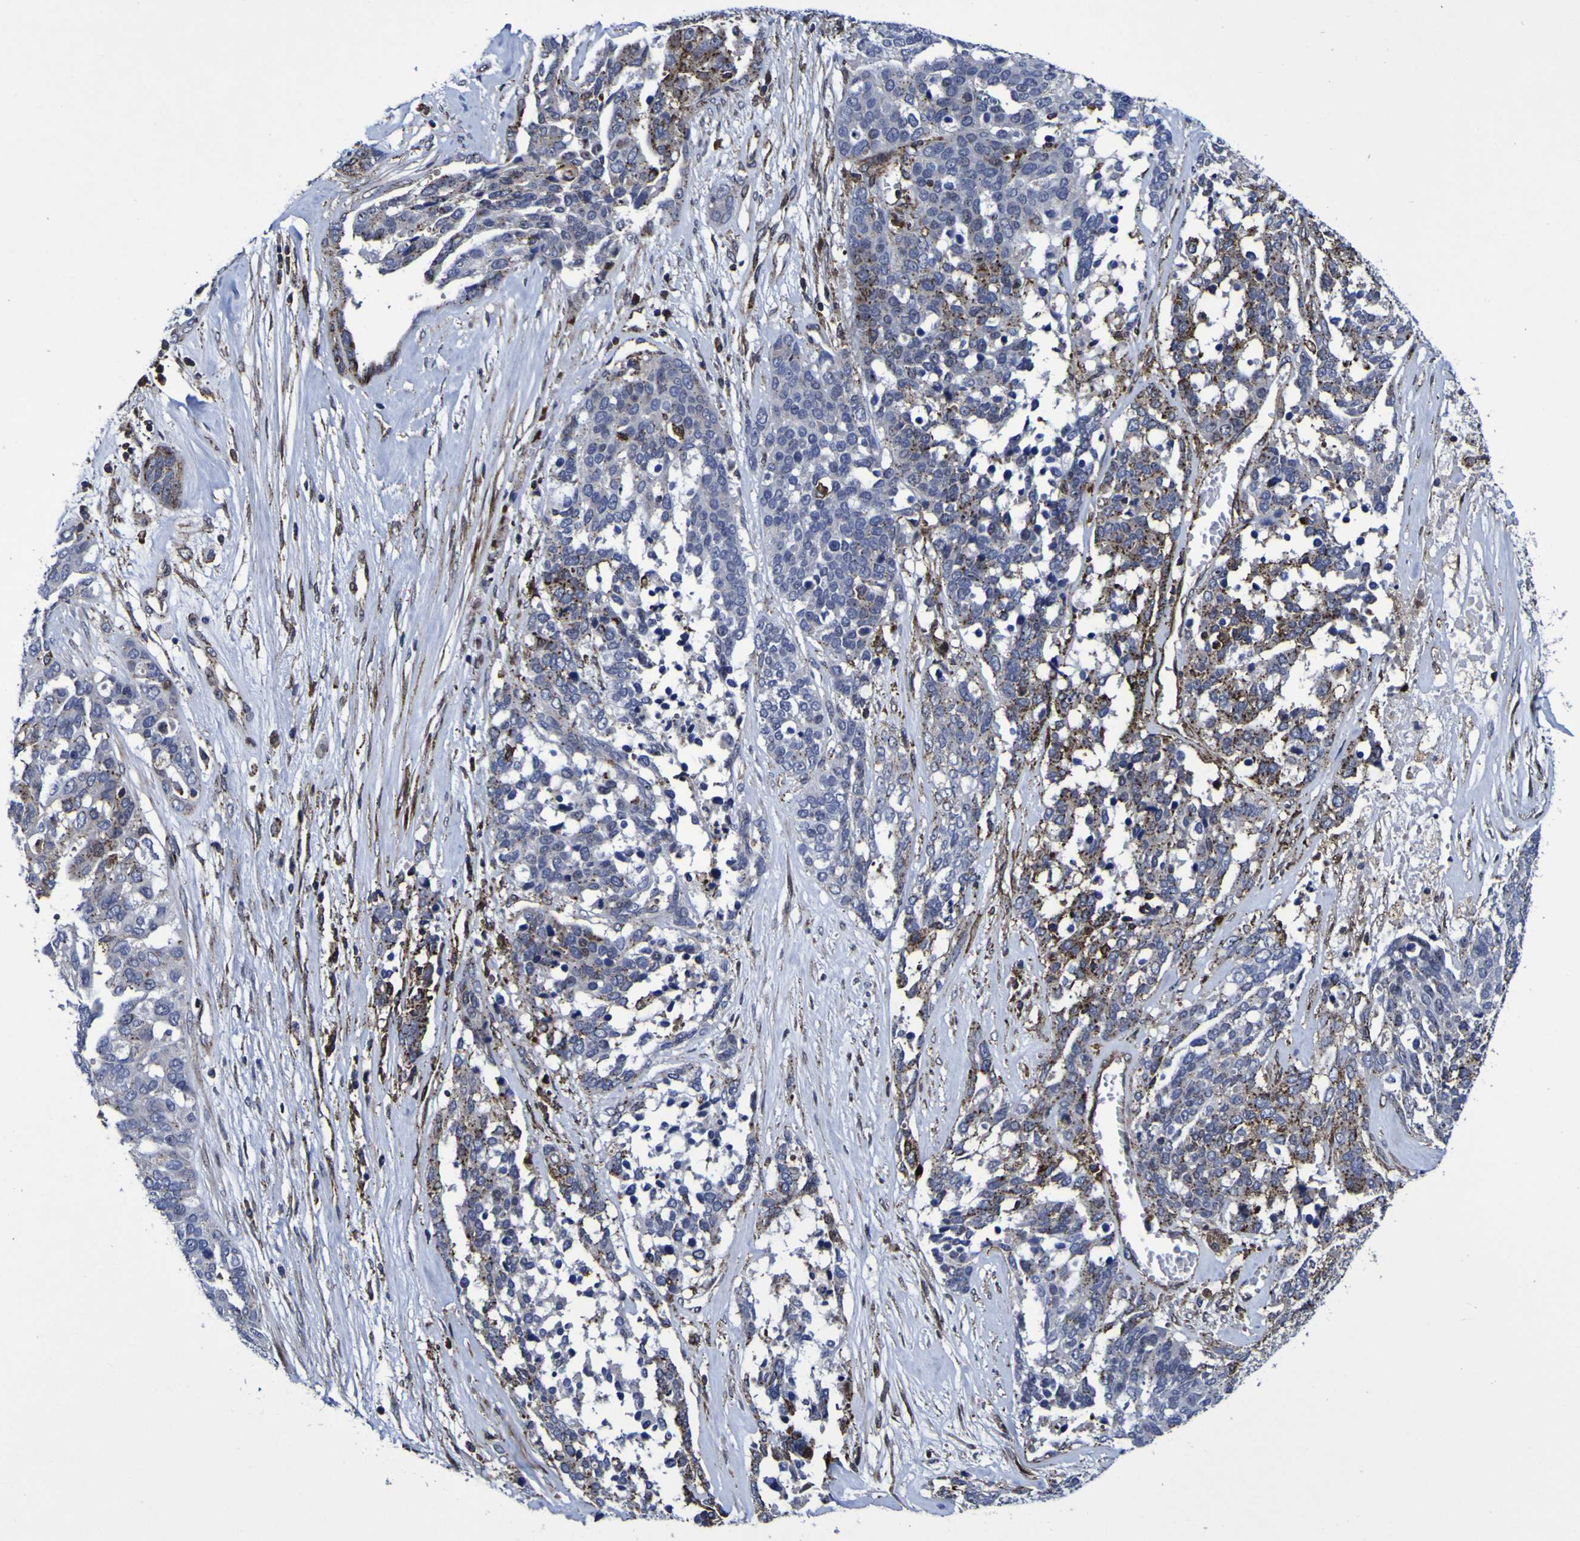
{"staining": {"intensity": "moderate", "quantity": "<25%", "location": "cytoplasmic/membranous"}, "tissue": "ovarian cancer", "cell_type": "Tumor cells", "image_type": "cancer", "snomed": [{"axis": "morphology", "description": "Cystadenocarcinoma, serous, NOS"}, {"axis": "topography", "description": "Ovary"}], "caption": "The photomicrograph shows staining of serous cystadenocarcinoma (ovarian), revealing moderate cytoplasmic/membranous protein positivity (brown color) within tumor cells. (DAB = brown stain, brightfield microscopy at high magnification).", "gene": "MGLL", "patient": {"sex": "female", "age": 44}}